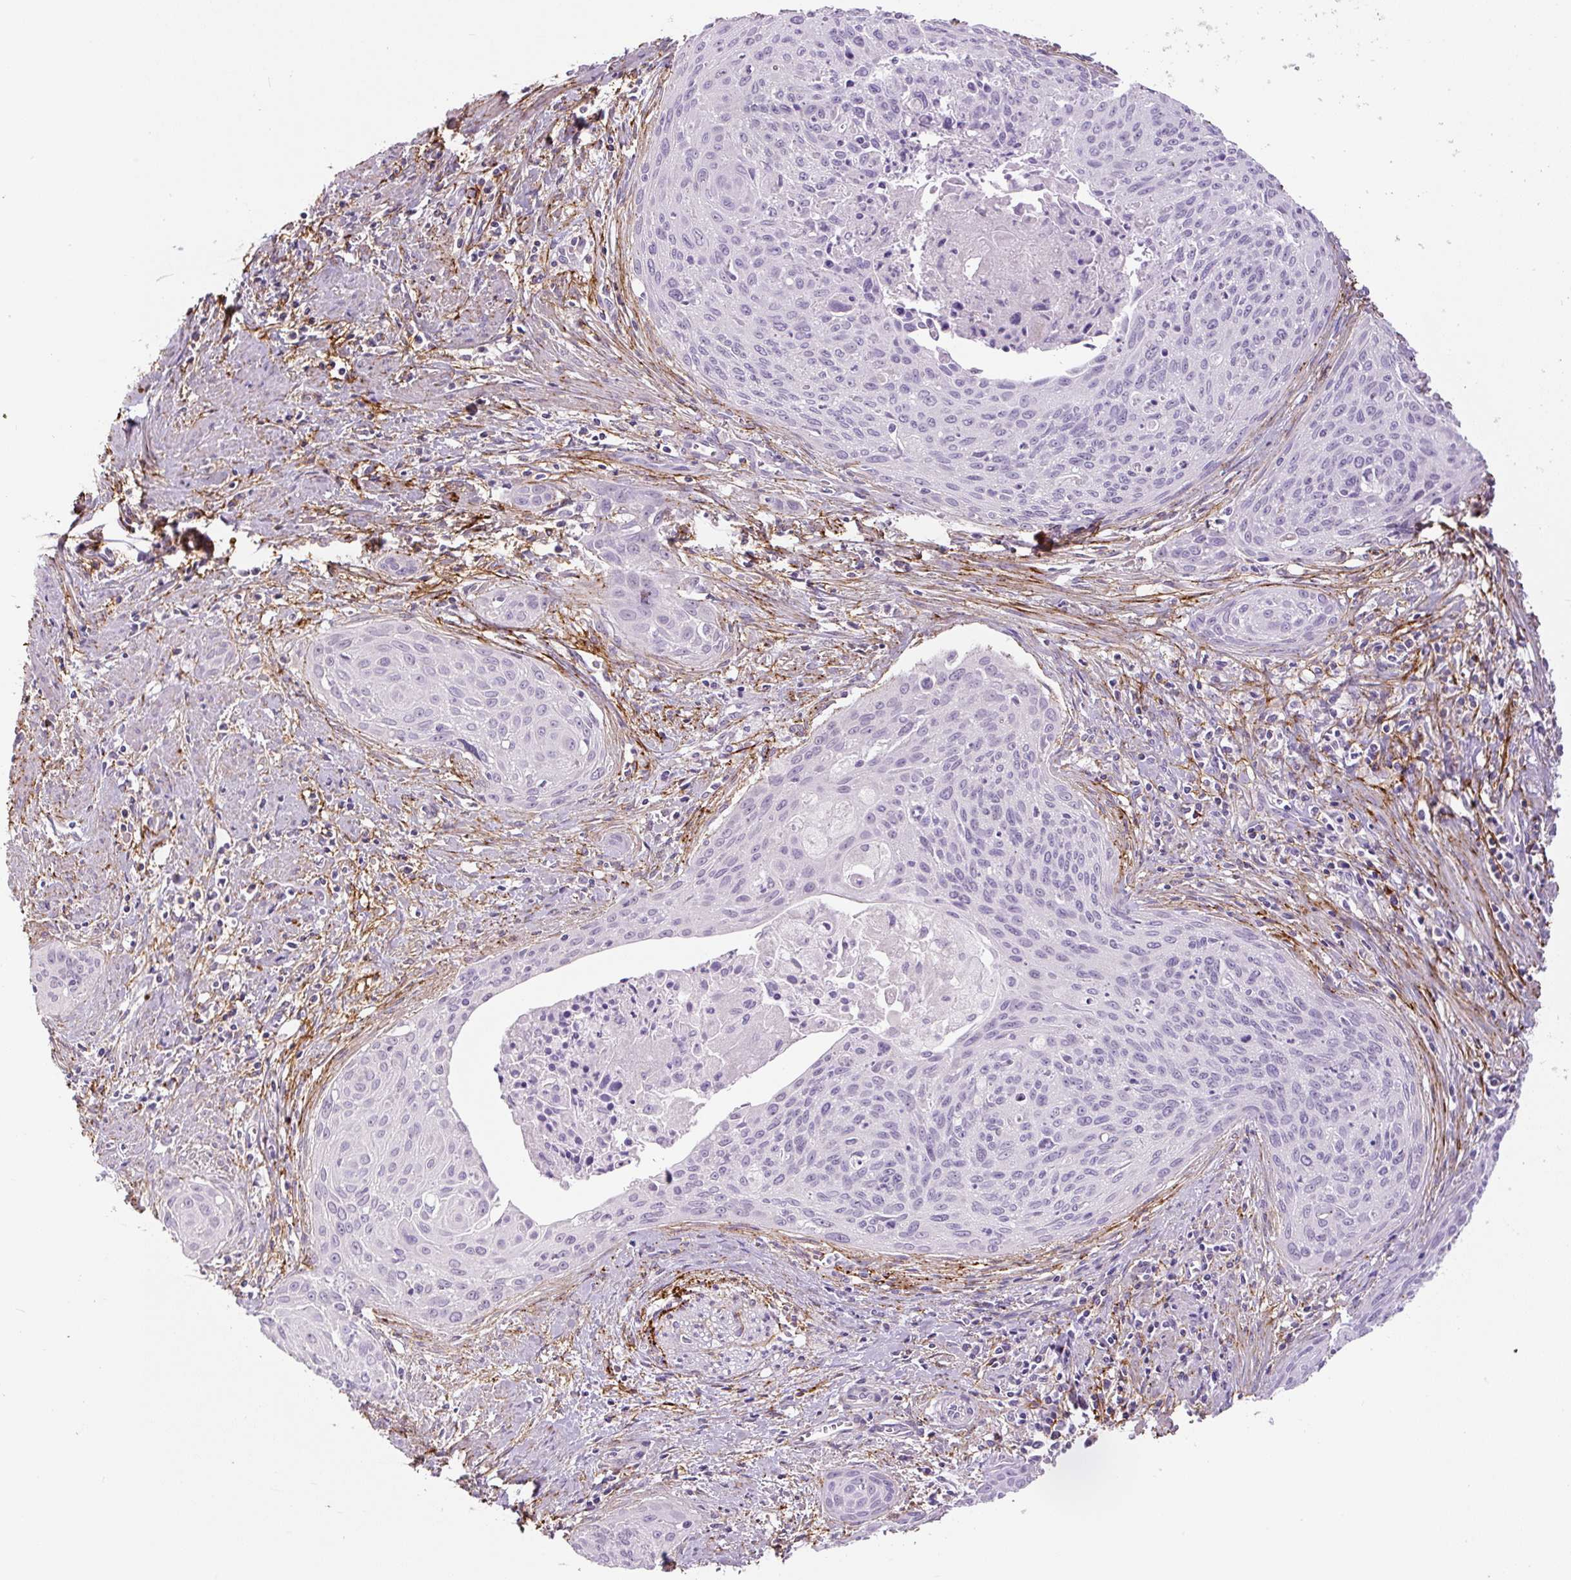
{"staining": {"intensity": "negative", "quantity": "none", "location": "none"}, "tissue": "cervical cancer", "cell_type": "Tumor cells", "image_type": "cancer", "snomed": [{"axis": "morphology", "description": "Squamous cell carcinoma, NOS"}, {"axis": "topography", "description": "Cervix"}], "caption": "There is no significant positivity in tumor cells of cervical cancer (squamous cell carcinoma).", "gene": "FBN1", "patient": {"sex": "female", "age": 55}}